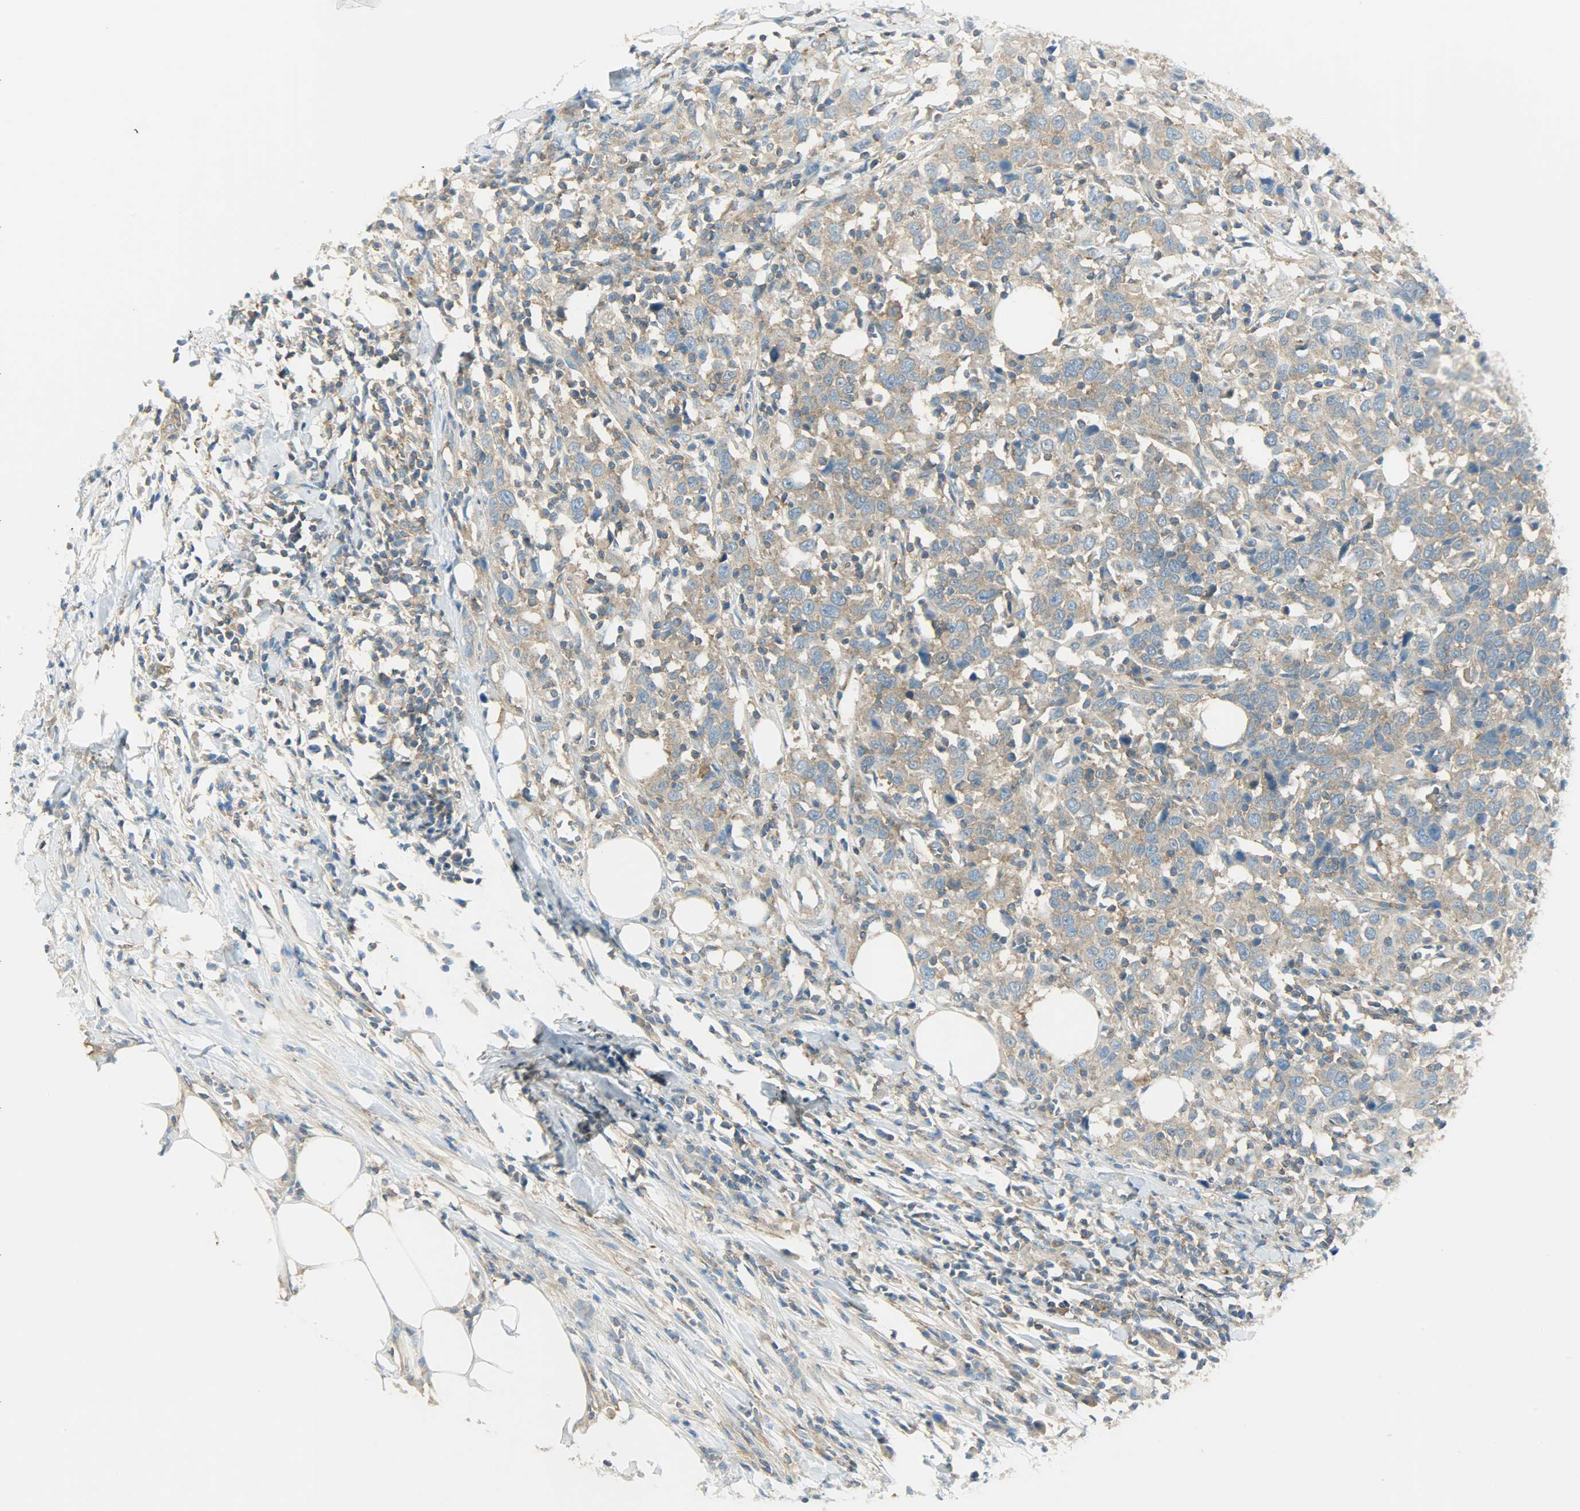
{"staining": {"intensity": "moderate", "quantity": ">75%", "location": "cytoplasmic/membranous"}, "tissue": "urothelial cancer", "cell_type": "Tumor cells", "image_type": "cancer", "snomed": [{"axis": "morphology", "description": "Urothelial carcinoma, High grade"}, {"axis": "topography", "description": "Urinary bladder"}], "caption": "High-grade urothelial carcinoma stained for a protein shows moderate cytoplasmic/membranous positivity in tumor cells. (DAB IHC with brightfield microscopy, high magnification).", "gene": "TSC22D2", "patient": {"sex": "male", "age": 61}}